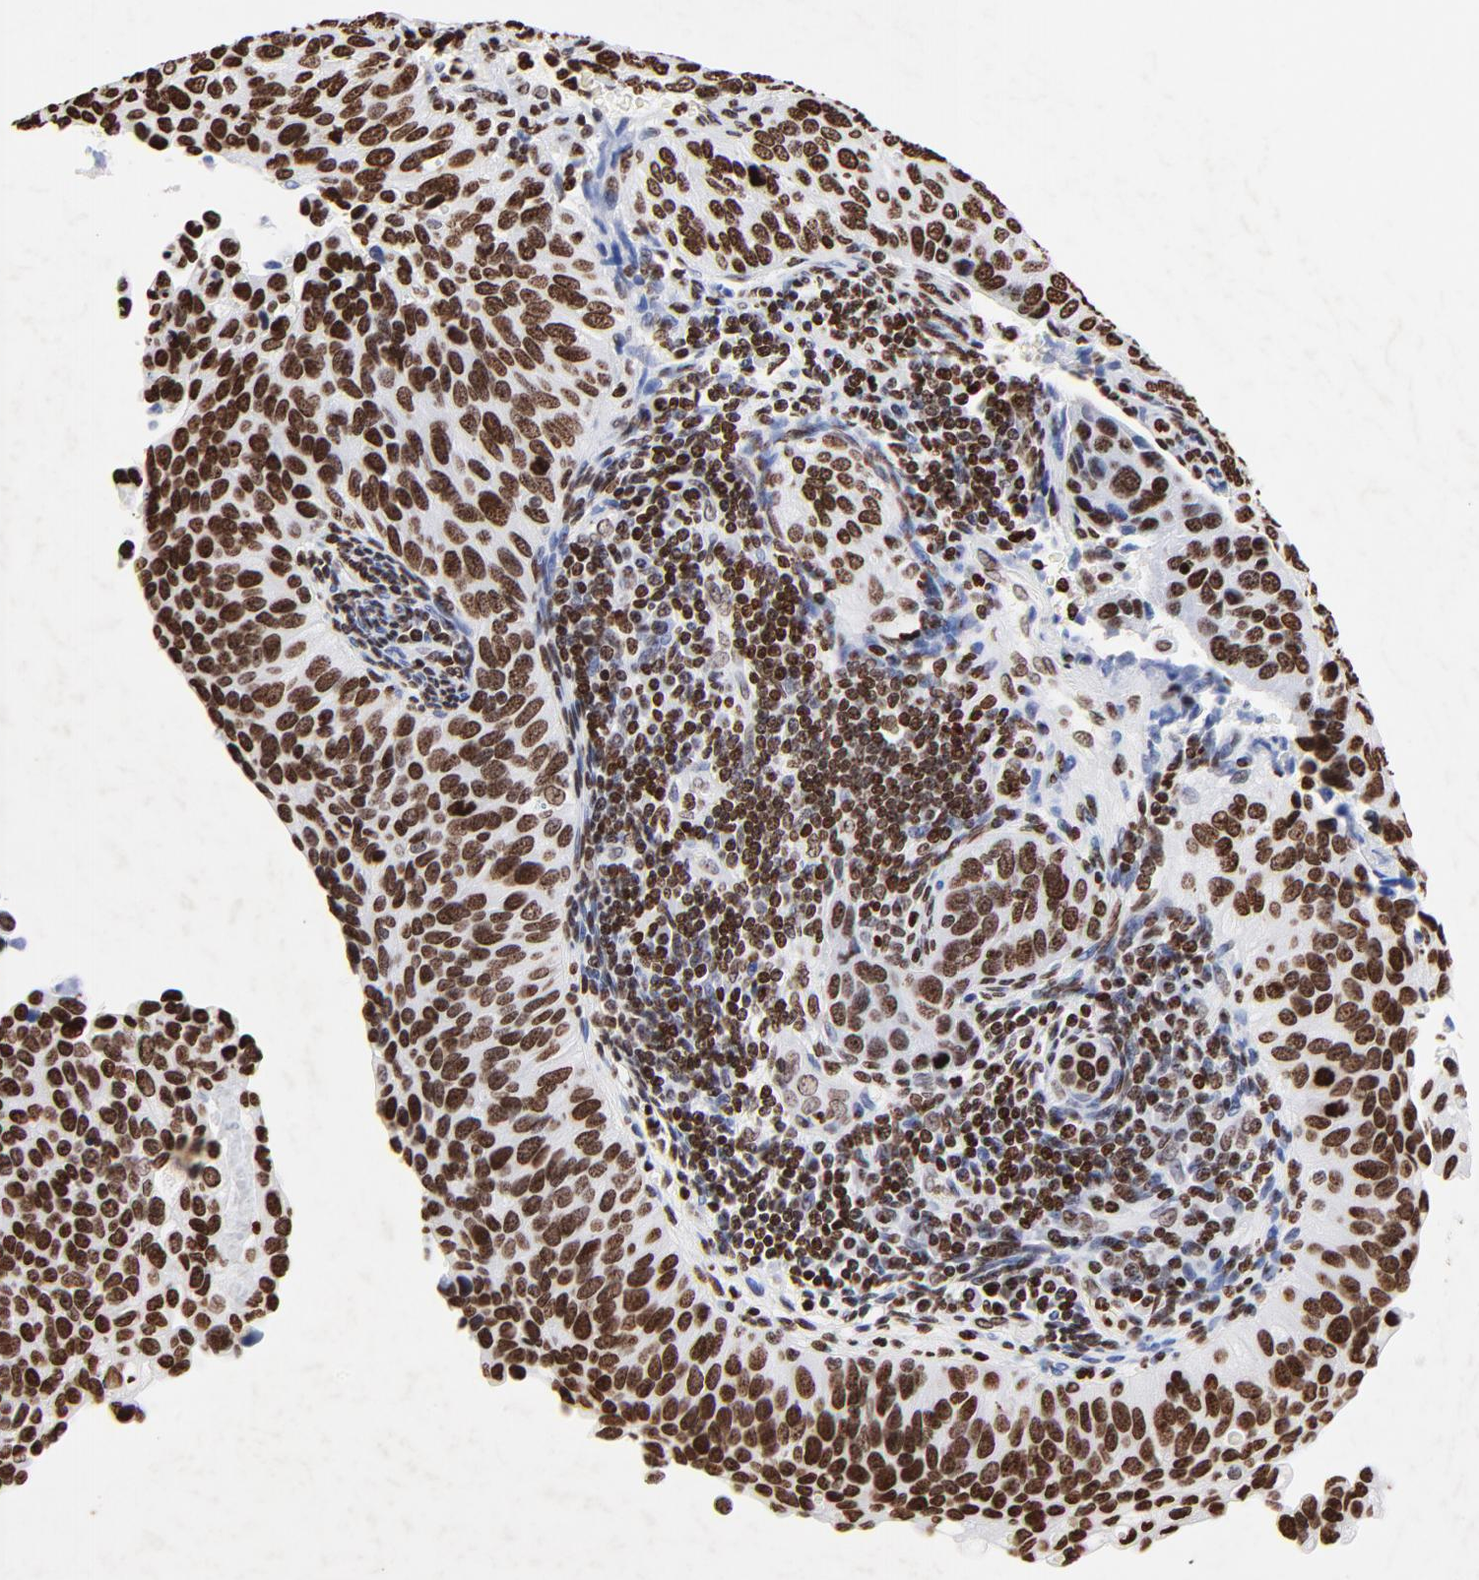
{"staining": {"intensity": "strong", "quantity": ">75%", "location": "nuclear"}, "tissue": "cervical cancer", "cell_type": "Tumor cells", "image_type": "cancer", "snomed": [{"axis": "morphology", "description": "Adenocarcinoma, NOS"}, {"axis": "topography", "description": "Cervix"}], "caption": "Cervical cancer (adenocarcinoma) stained for a protein displays strong nuclear positivity in tumor cells. (DAB IHC with brightfield microscopy, high magnification).", "gene": "FBH1", "patient": {"sex": "female", "age": 29}}